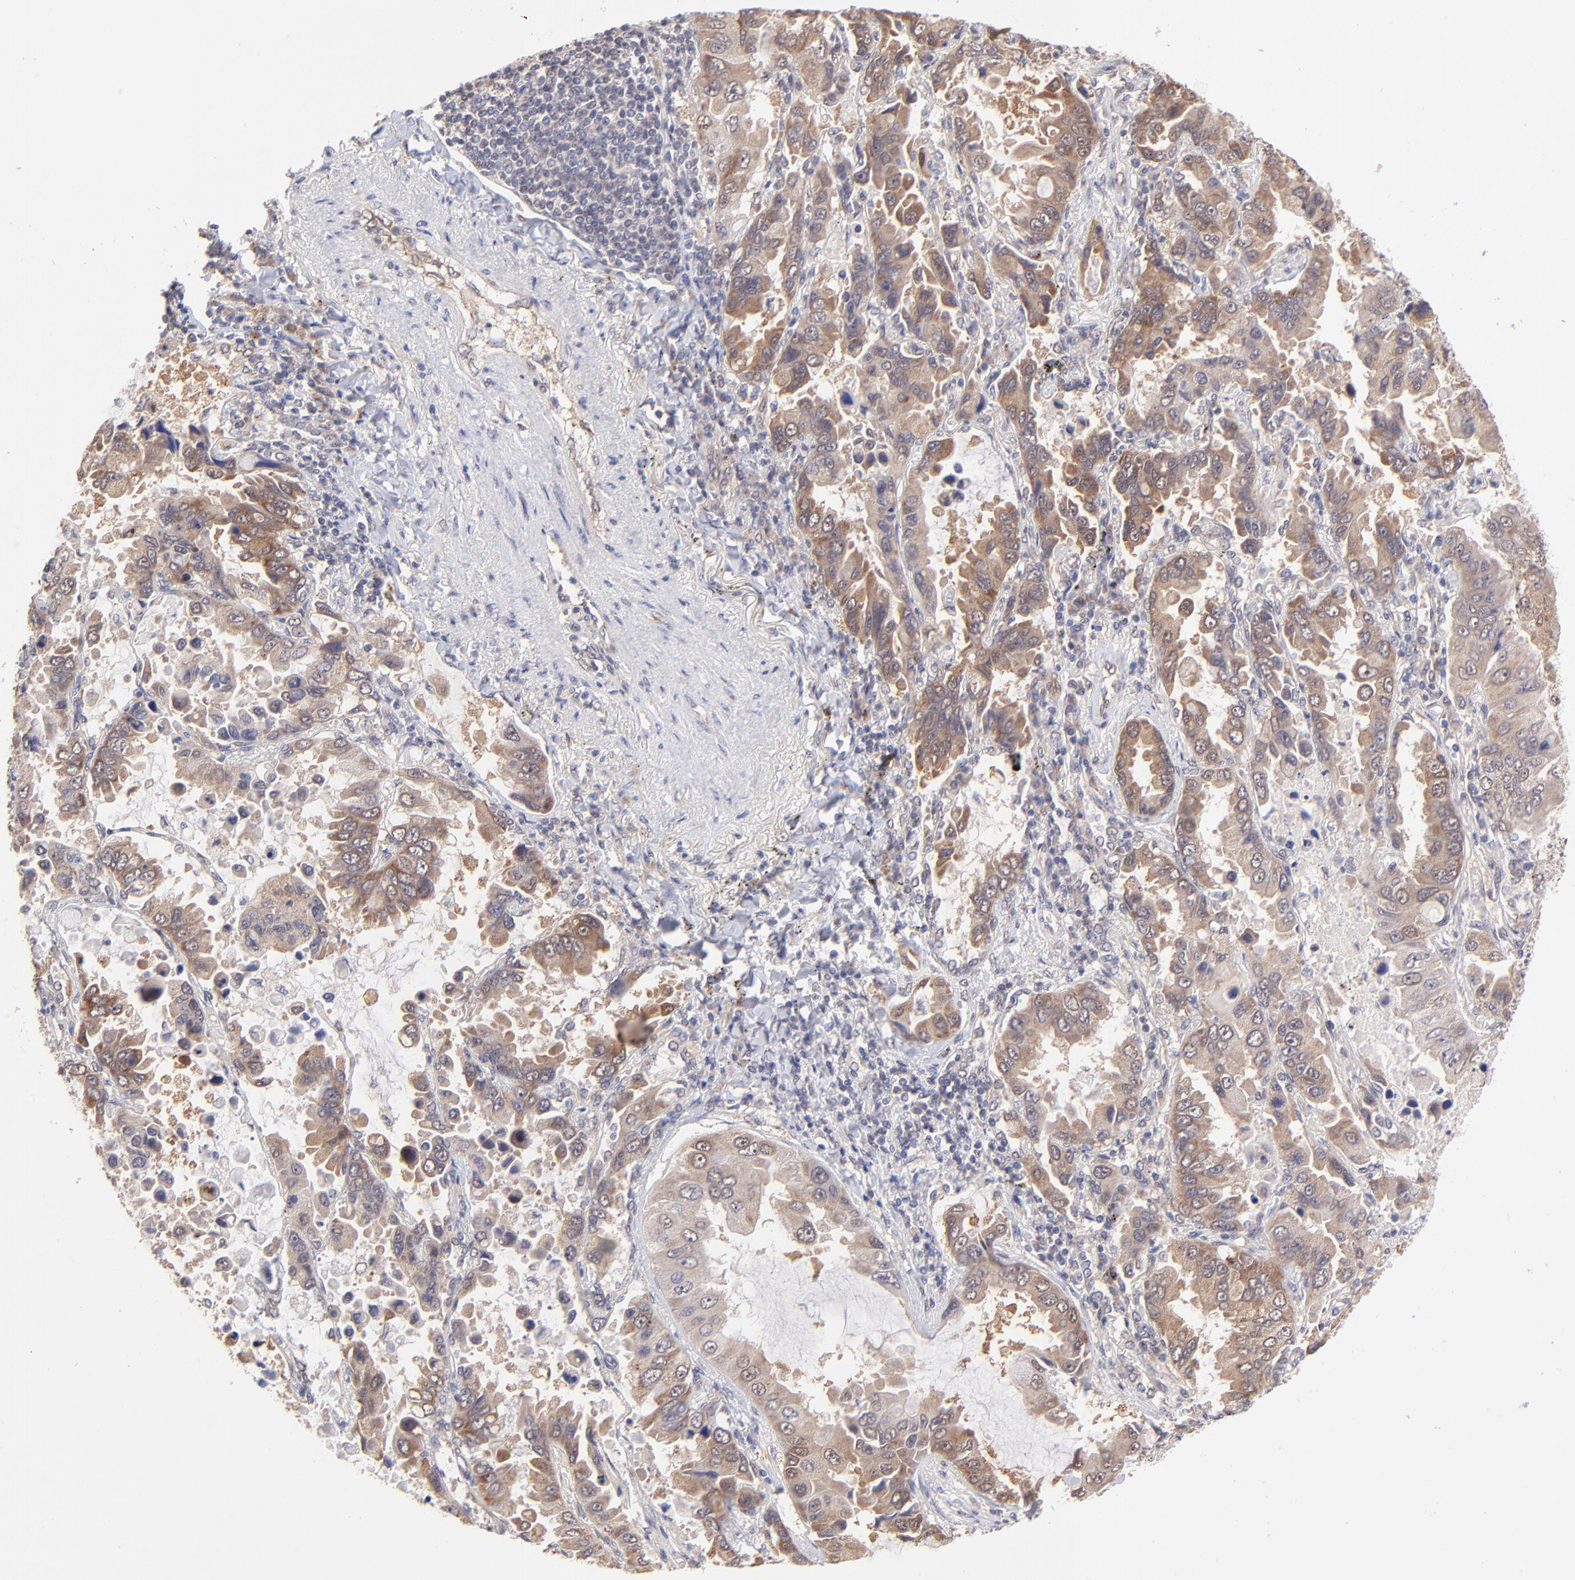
{"staining": {"intensity": "strong", "quantity": ">75%", "location": "cytoplasmic/membranous"}, "tissue": "lung cancer", "cell_type": "Tumor cells", "image_type": "cancer", "snomed": [{"axis": "morphology", "description": "Adenocarcinoma, NOS"}, {"axis": "topography", "description": "Lung"}], "caption": "Adenocarcinoma (lung) stained with DAB immunohistochemistry reveals high levels of strong cytoplasmic/membranous staining in about >75% of tumor cells.", "gene": "UBE2H", "patient": {"sex": "male", "age": 64}}